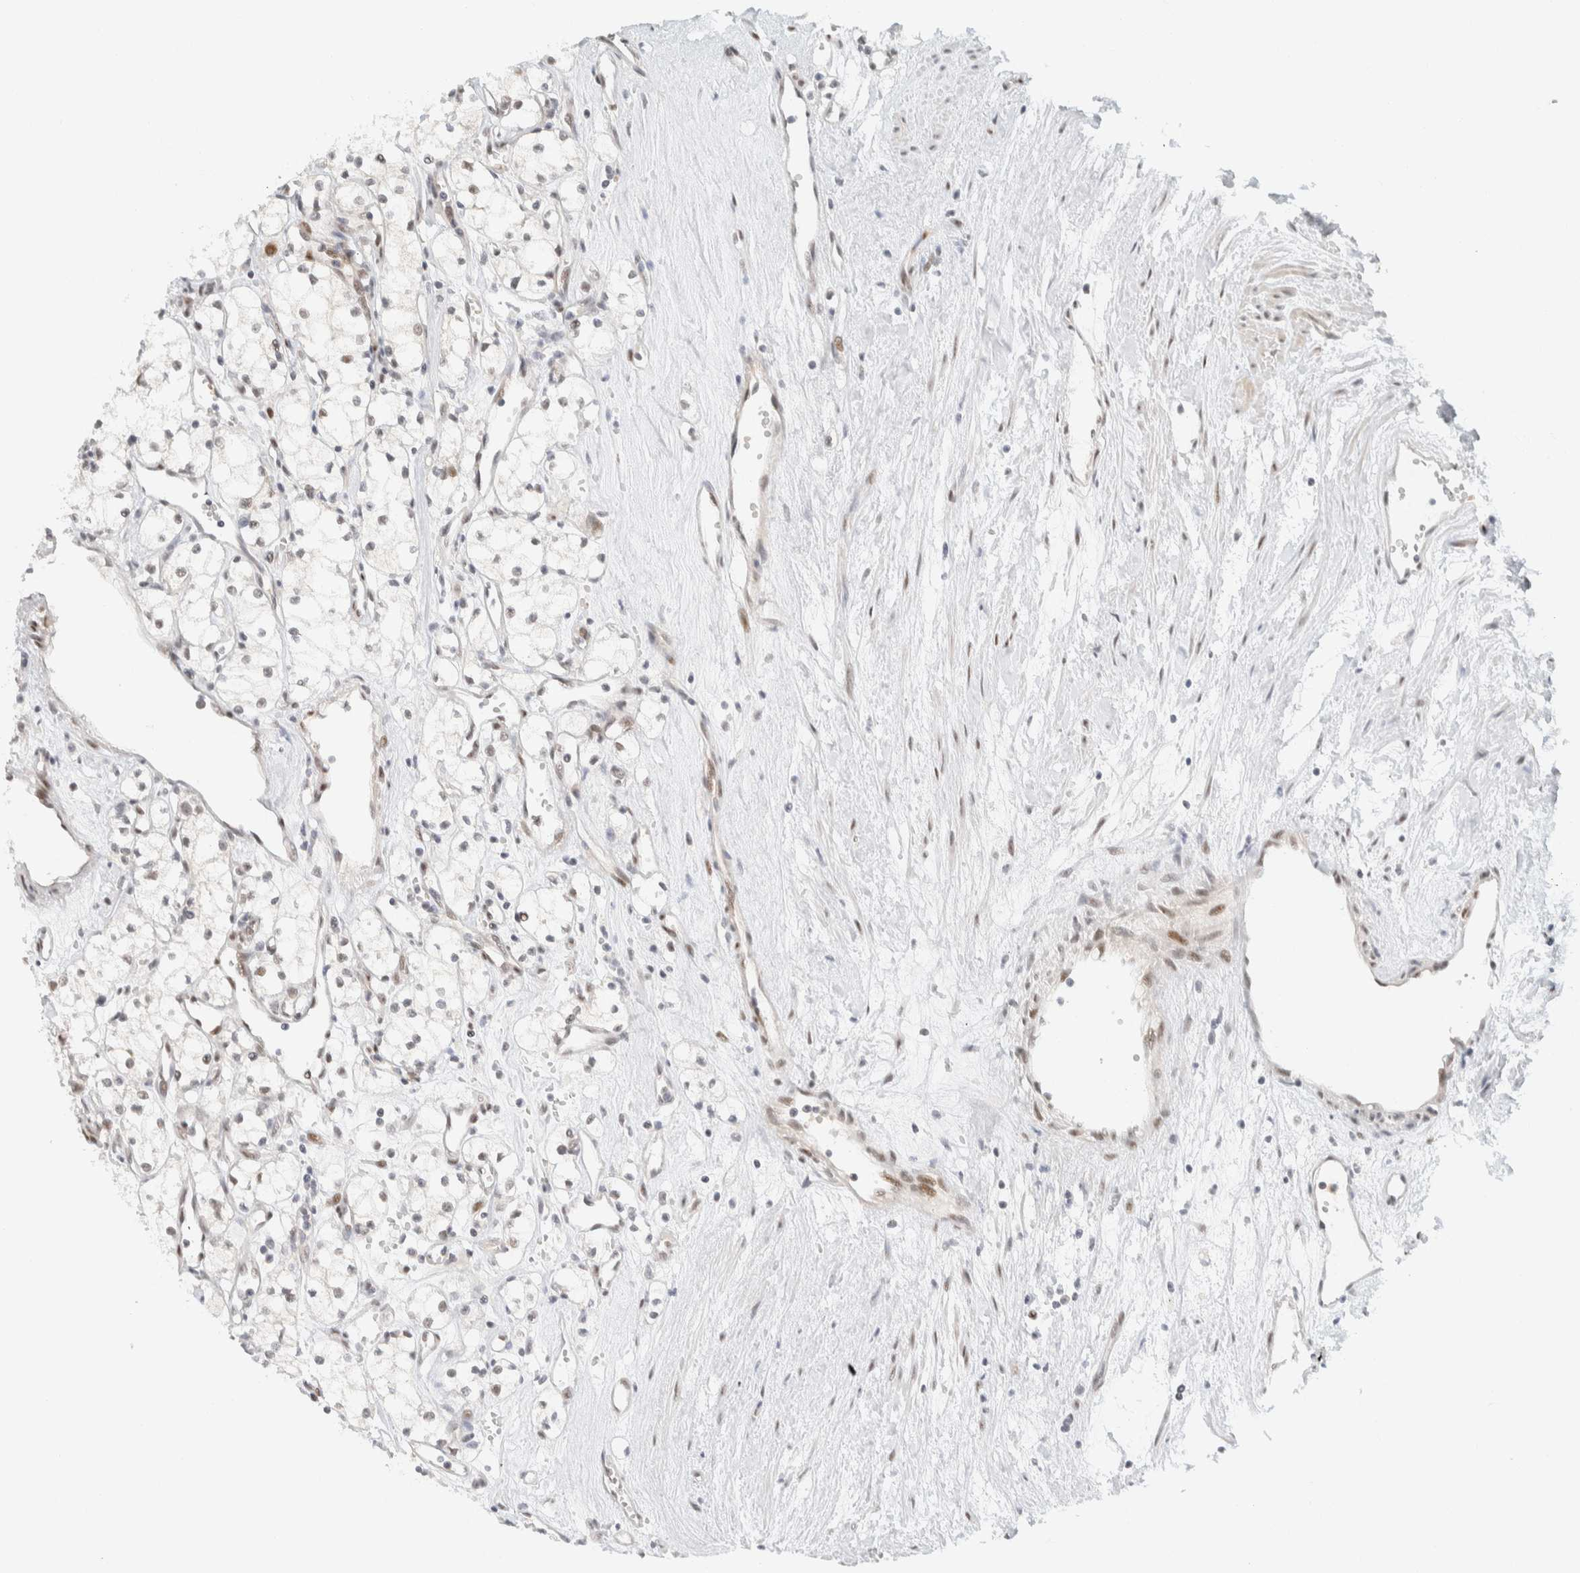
{"staining": {"intensity": "negative", "quantity": "none", "location": "none"}, "tissue": "renal cancer", "cell_type": "Tumor cells", "image_type": "cancer", "snomed": [{"axis": "morphology", "description": "Adenocarcinoma, NOS"}, {"axis": "topography", "description": "Kidney"}], "caption": "This photomicrograph is of adenocarcinoma (renal) stained with immunohistochemistry (IHC) to label a protein in brown with the nuclei are counter-stained blue. There is no positivity in tumor cells.", "gene": "ZNF683", "patient": {"sex": "male", "age": 59}}